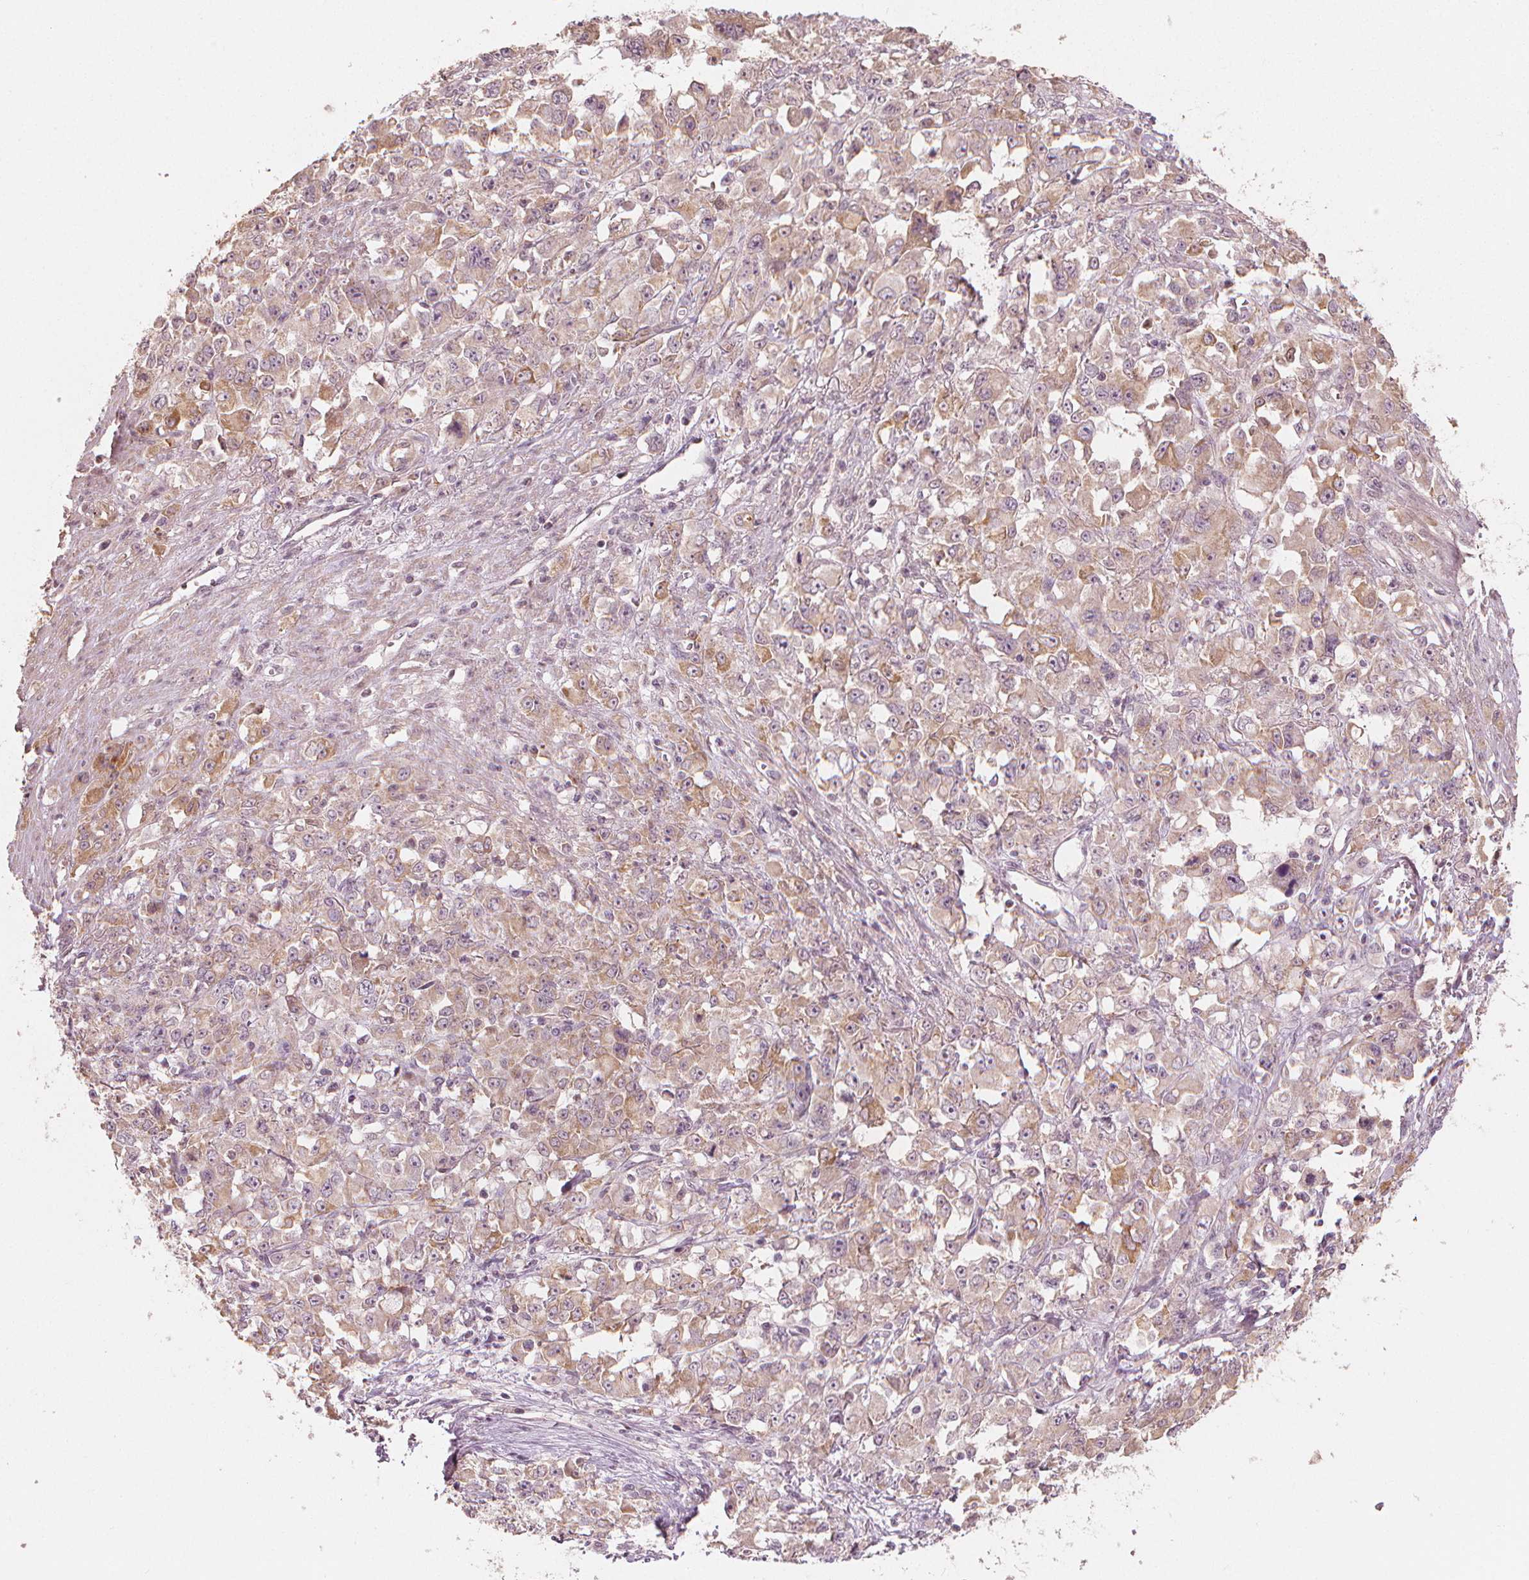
{"staining": {"intensity": "weak", "quantity": "<25%", "location": "cytoplasmic/membranous"}, "tissue": "stomach cancer", "cell_type": "Tumor cells", "image_type": "cancer", "snomed": [{"axis": "morphology", "description": "Adenocarcinoma, NOS"}, {"axis": "topography", "description": "Stomach"}], "caption": "IHC micrograph of neoplastic tissue: adenocarcinoma (stomach) stained with DAB (3,3'-diaminobenzidine) demonstrates no significant protein expression in tumor cells.", "gene": "CLBA1", "patient": {"sex": "female", "age": 76}}